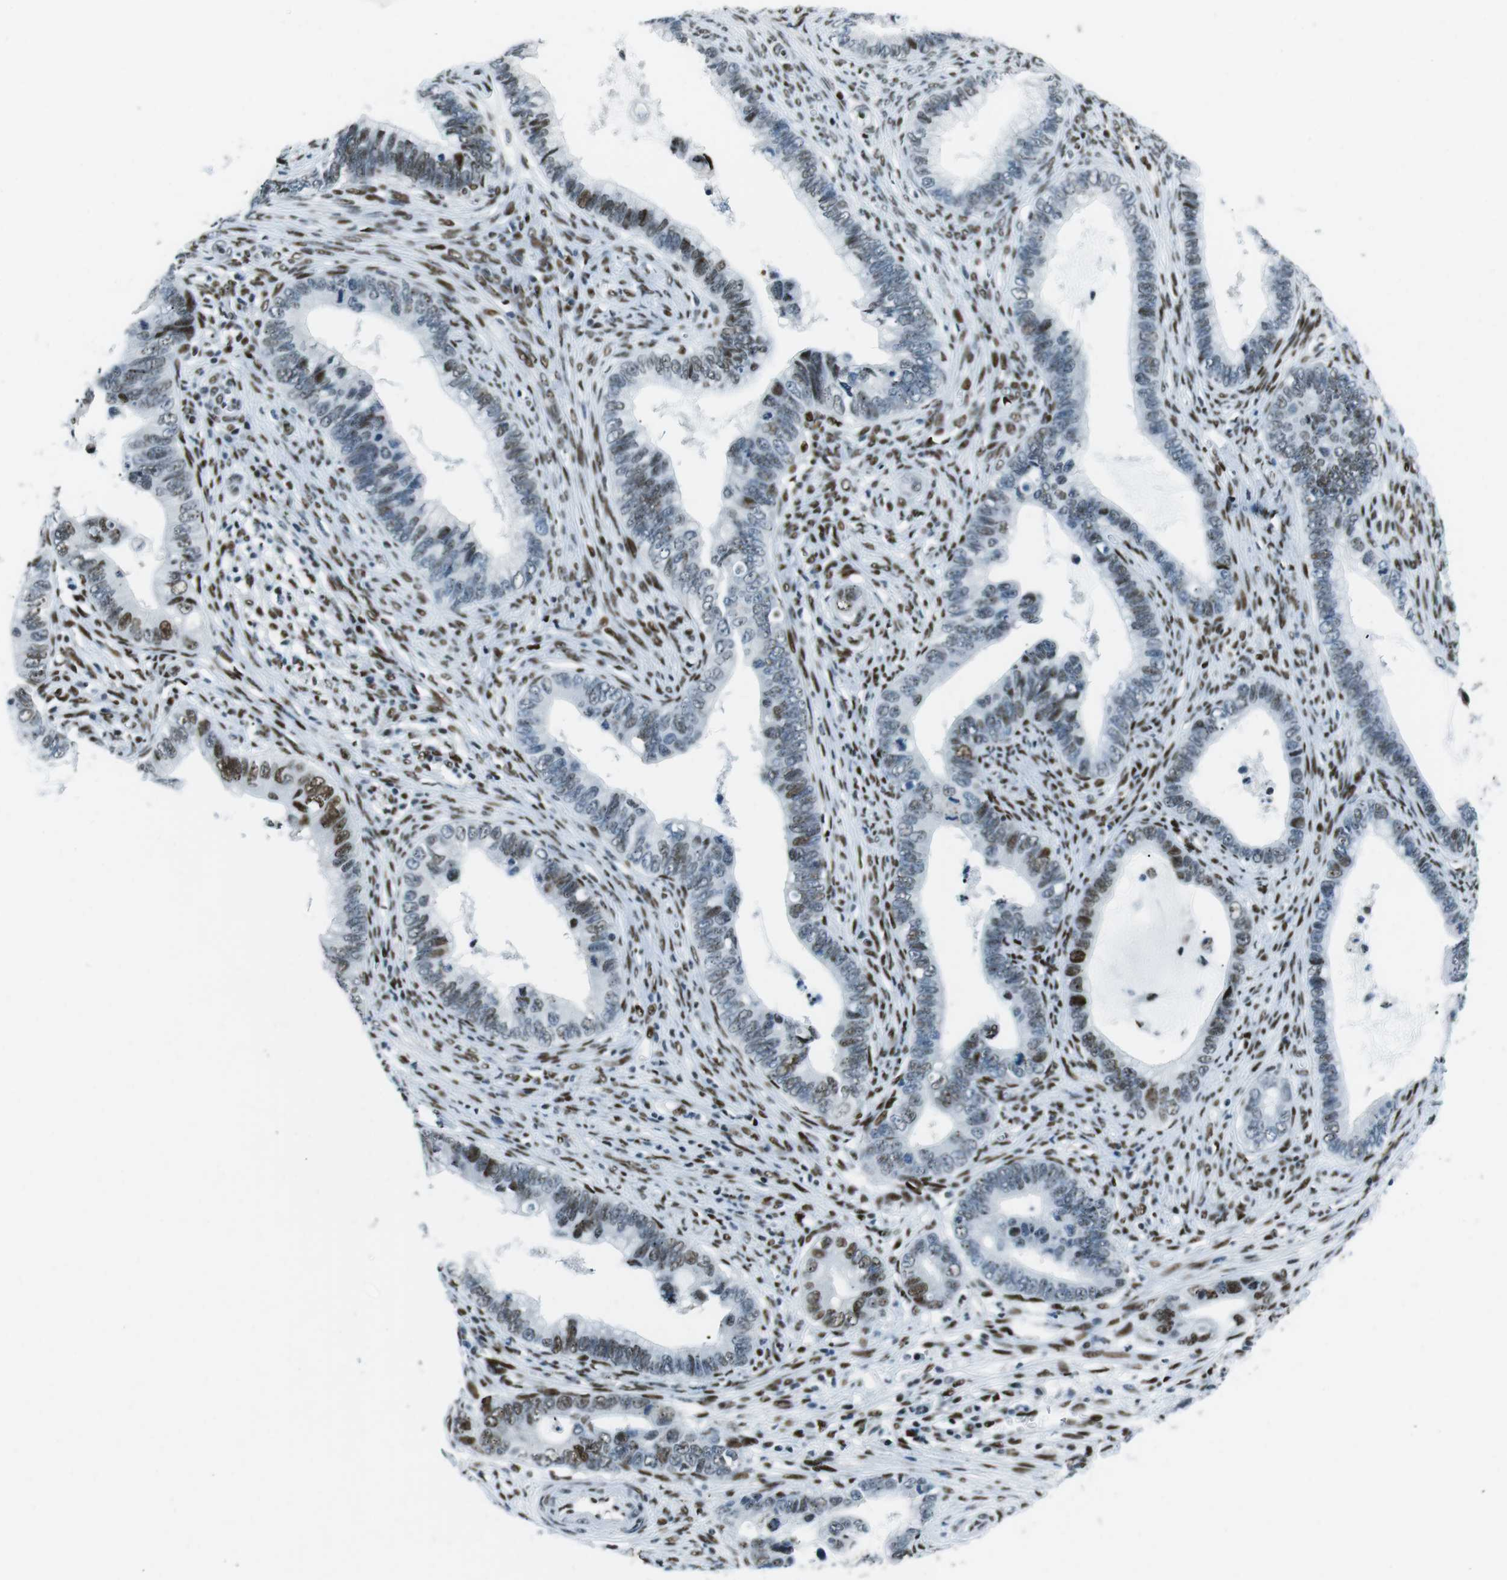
{"staining": {"intensity": "strong", "quantity": "25%-75%", "location": "nuclear"}, "tissue": "cervical cancer", "cell_type": "Tumor cells", "image_type": "cancer", "snomed": [{"axis": "morphology", "description": "Adenocarcinoma, NOS"}, {"axis": "topography", "description": "Cervix"}], "caption": "Immunohistochemical staining of human adenocarcinoma (cervical) demonstrates high levels of strong nuclear protein expression in approximately 25%-75% of tumor cells.", "gene": "PML", "patient": {"sex": "female", "age": 44}}